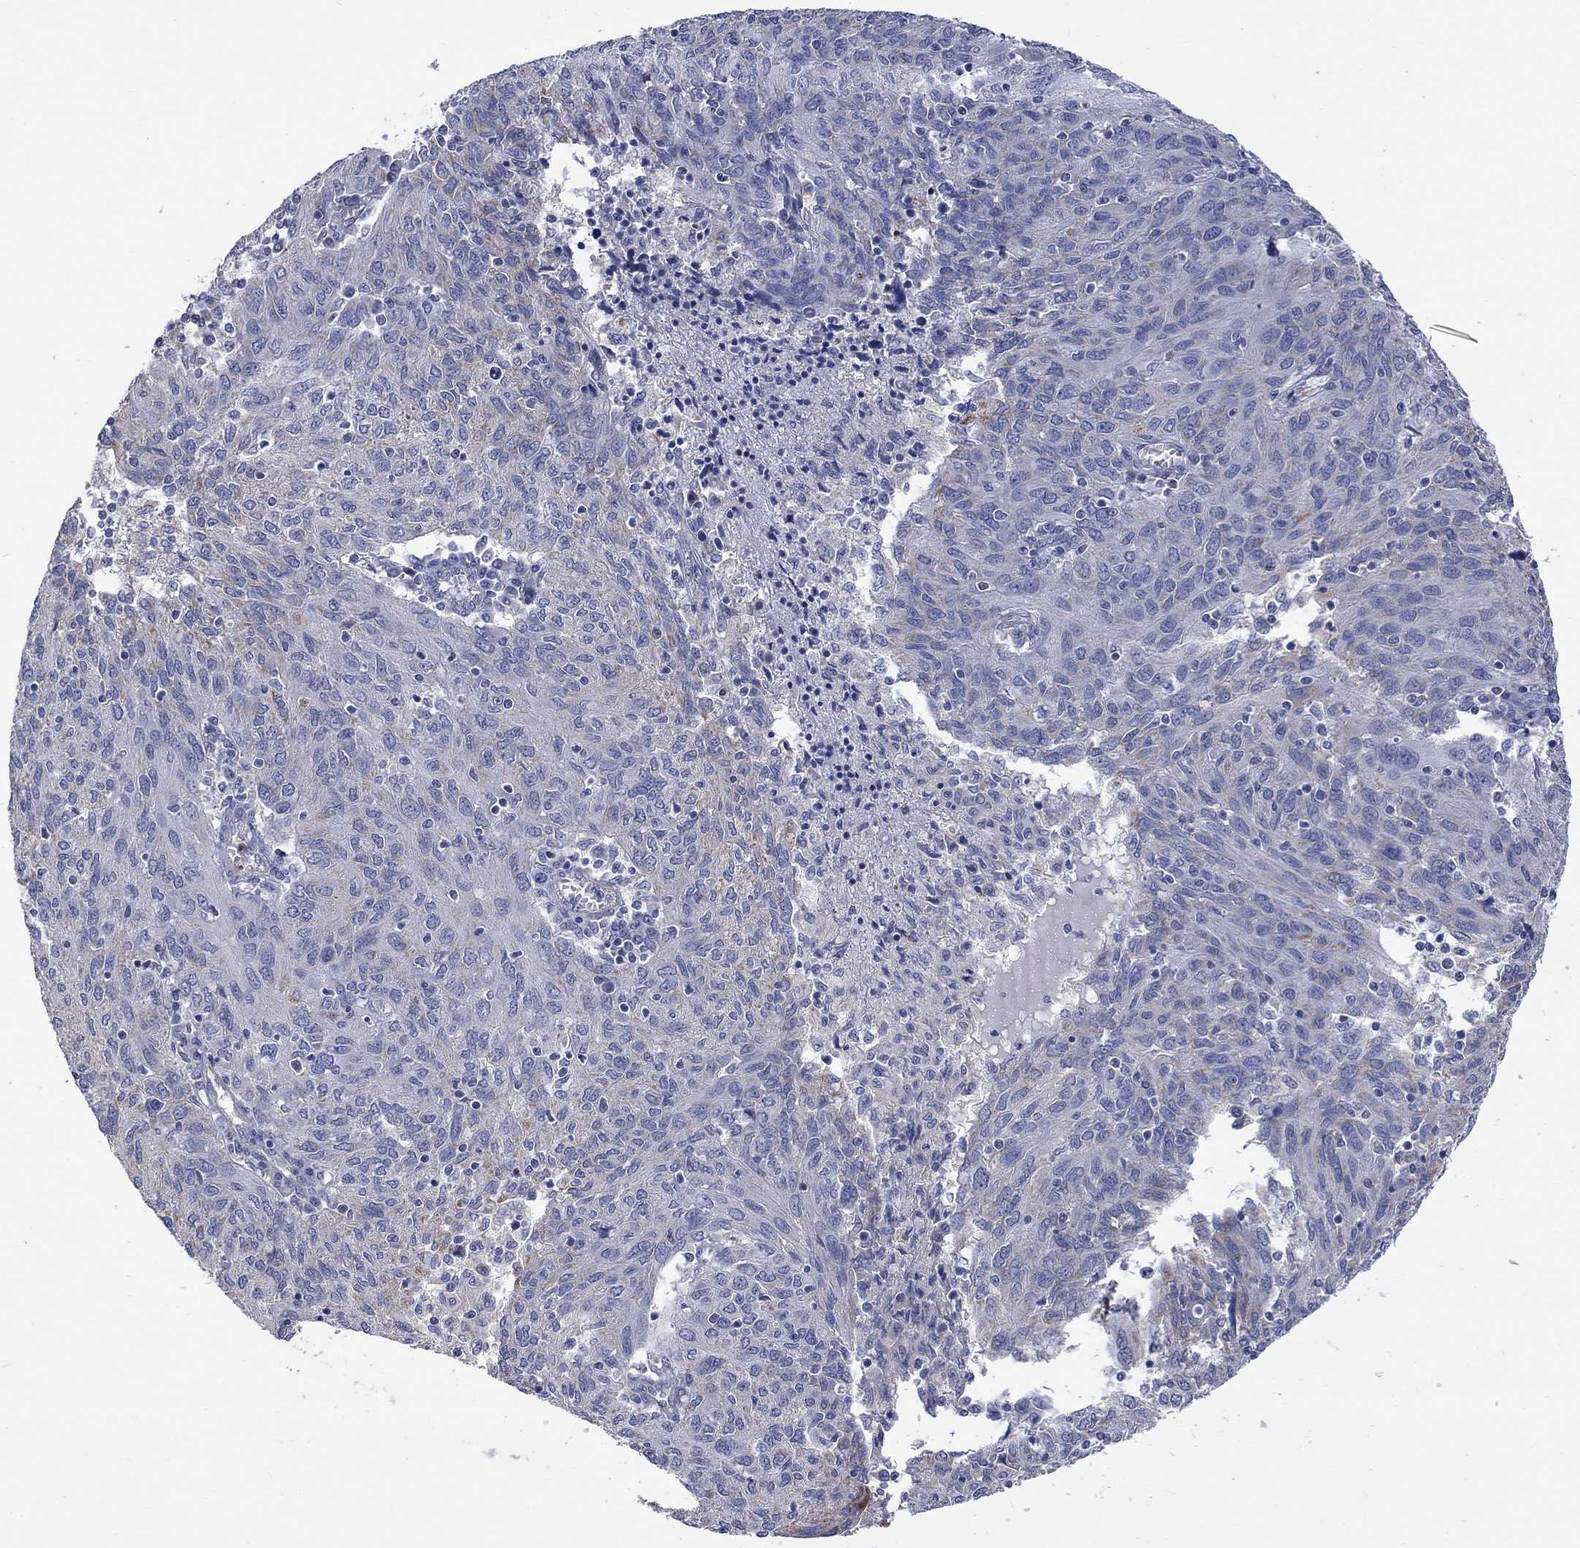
{"staining": {"intensity": "moderate", "quantity": "<25%", "location": "cytoplasmic/membranous"}, "tissue": "ovarian cancer", "cell_type": "Tumor cells", "image_type": "cancer", "snomed": [{"axis": "morphology", "description": "Carcinoma, endometroid"}, {"axis": "topography", "description": "Ovary"}], "caption": "Protein analysis of ovarian cancer tissue shows moderate cytoplasmic/membranous positivity in about <25% of tumor cells.", "gene": "CAMKK2", "patient": {"sex": "female", "age": 50}}